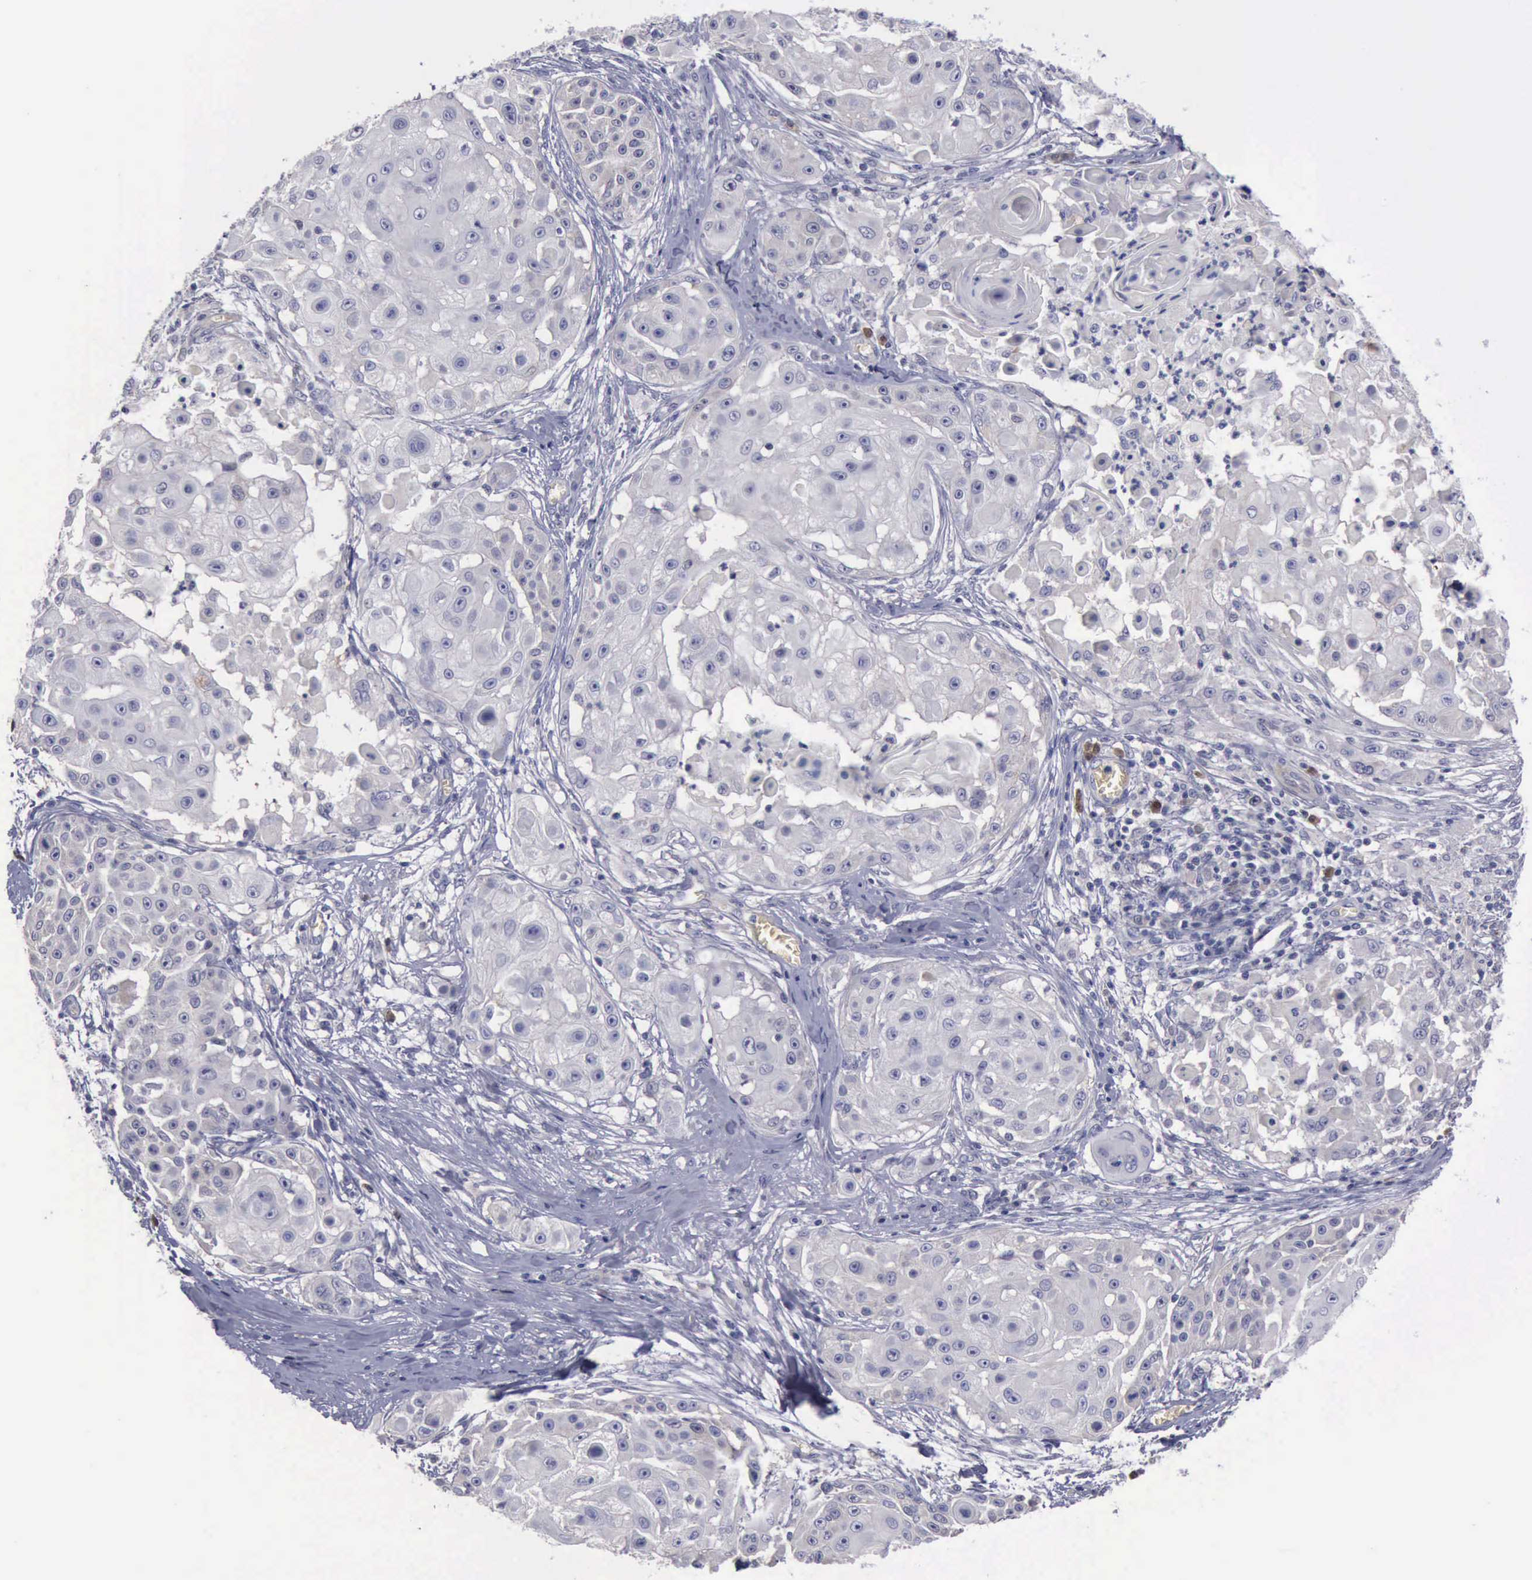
{"staining": {"intensity": "negative", "quantity": "none", "location": "none"}, "tissue": "skin cancer", "cell_type": "Tumor cells", "image_type": "cancer", "snomed": [{"axis": "morphology", "description": "Squamous cell carcinoma, NOS"}, {"axis": "topography", "description": "Skin"}], "caption": "Human skin cancer (squamous cell carcinoma) stained for a protein using immunohistochemistry reveals no staining in tumor cells.", "gene": "CEP128", "patient": {"sex": "female", "age": 57}}